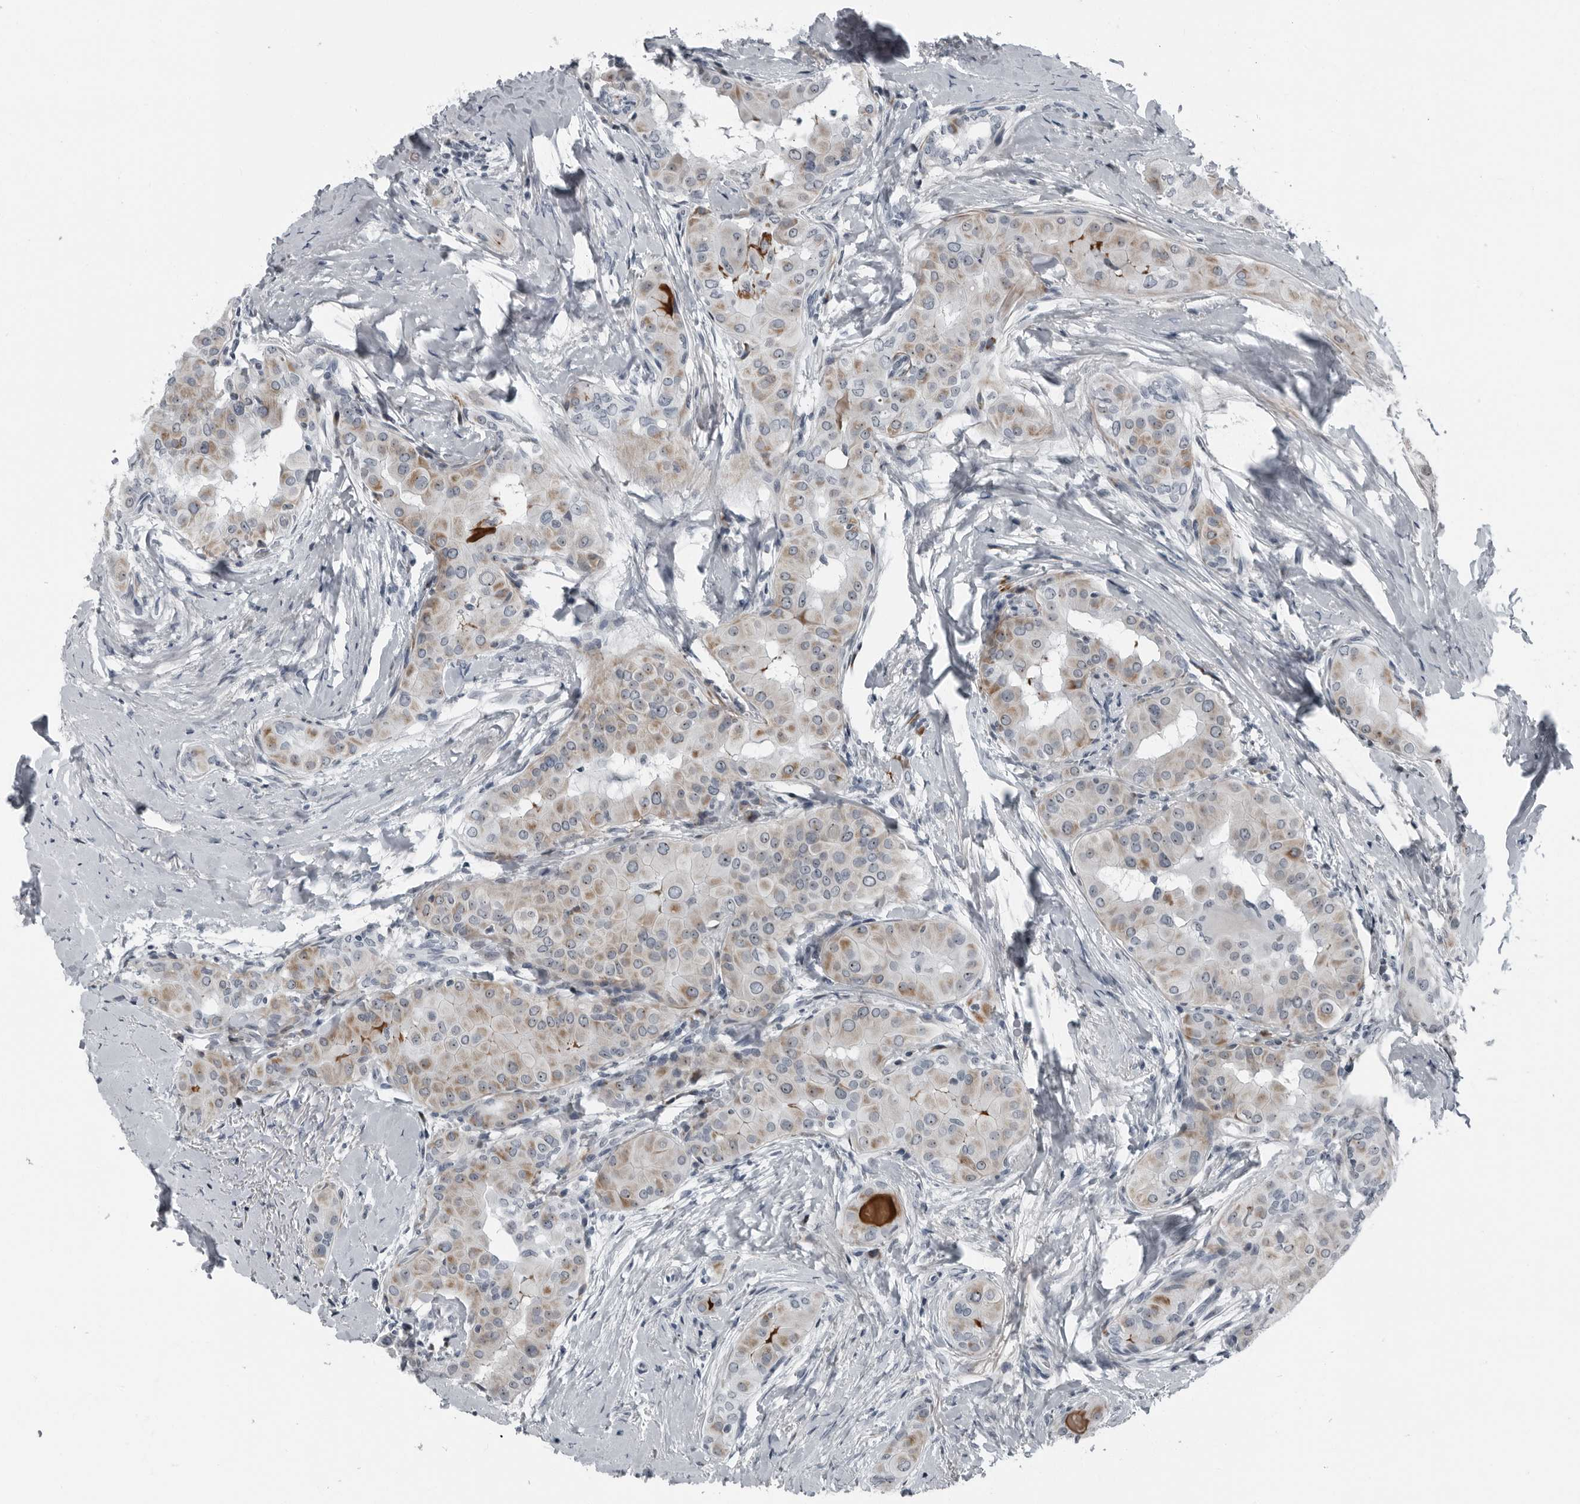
{"staining": {"intensity": "moderate", "quantity": "25%-75%", "location": "cytoplasmic/membranous"}, "tissue": "thyroid cancer", "cell_type": "Tumor cells", "image_type": "cancer", "snomed": [{"axis": "morphology", "description": "Papillary adenocarcinoma, NOS"}, {"axis": "topography", "description": "Thyroid gland"}], "caption": "Thyroid papillary adenocarcinoma stained with a brown dye shows moderate cytoplasmic/membranous positive positivity in approximately 25%-75% of tumor cells.", "gene": "PDCD11", "patient": {"sex": "male", "age": 33}}